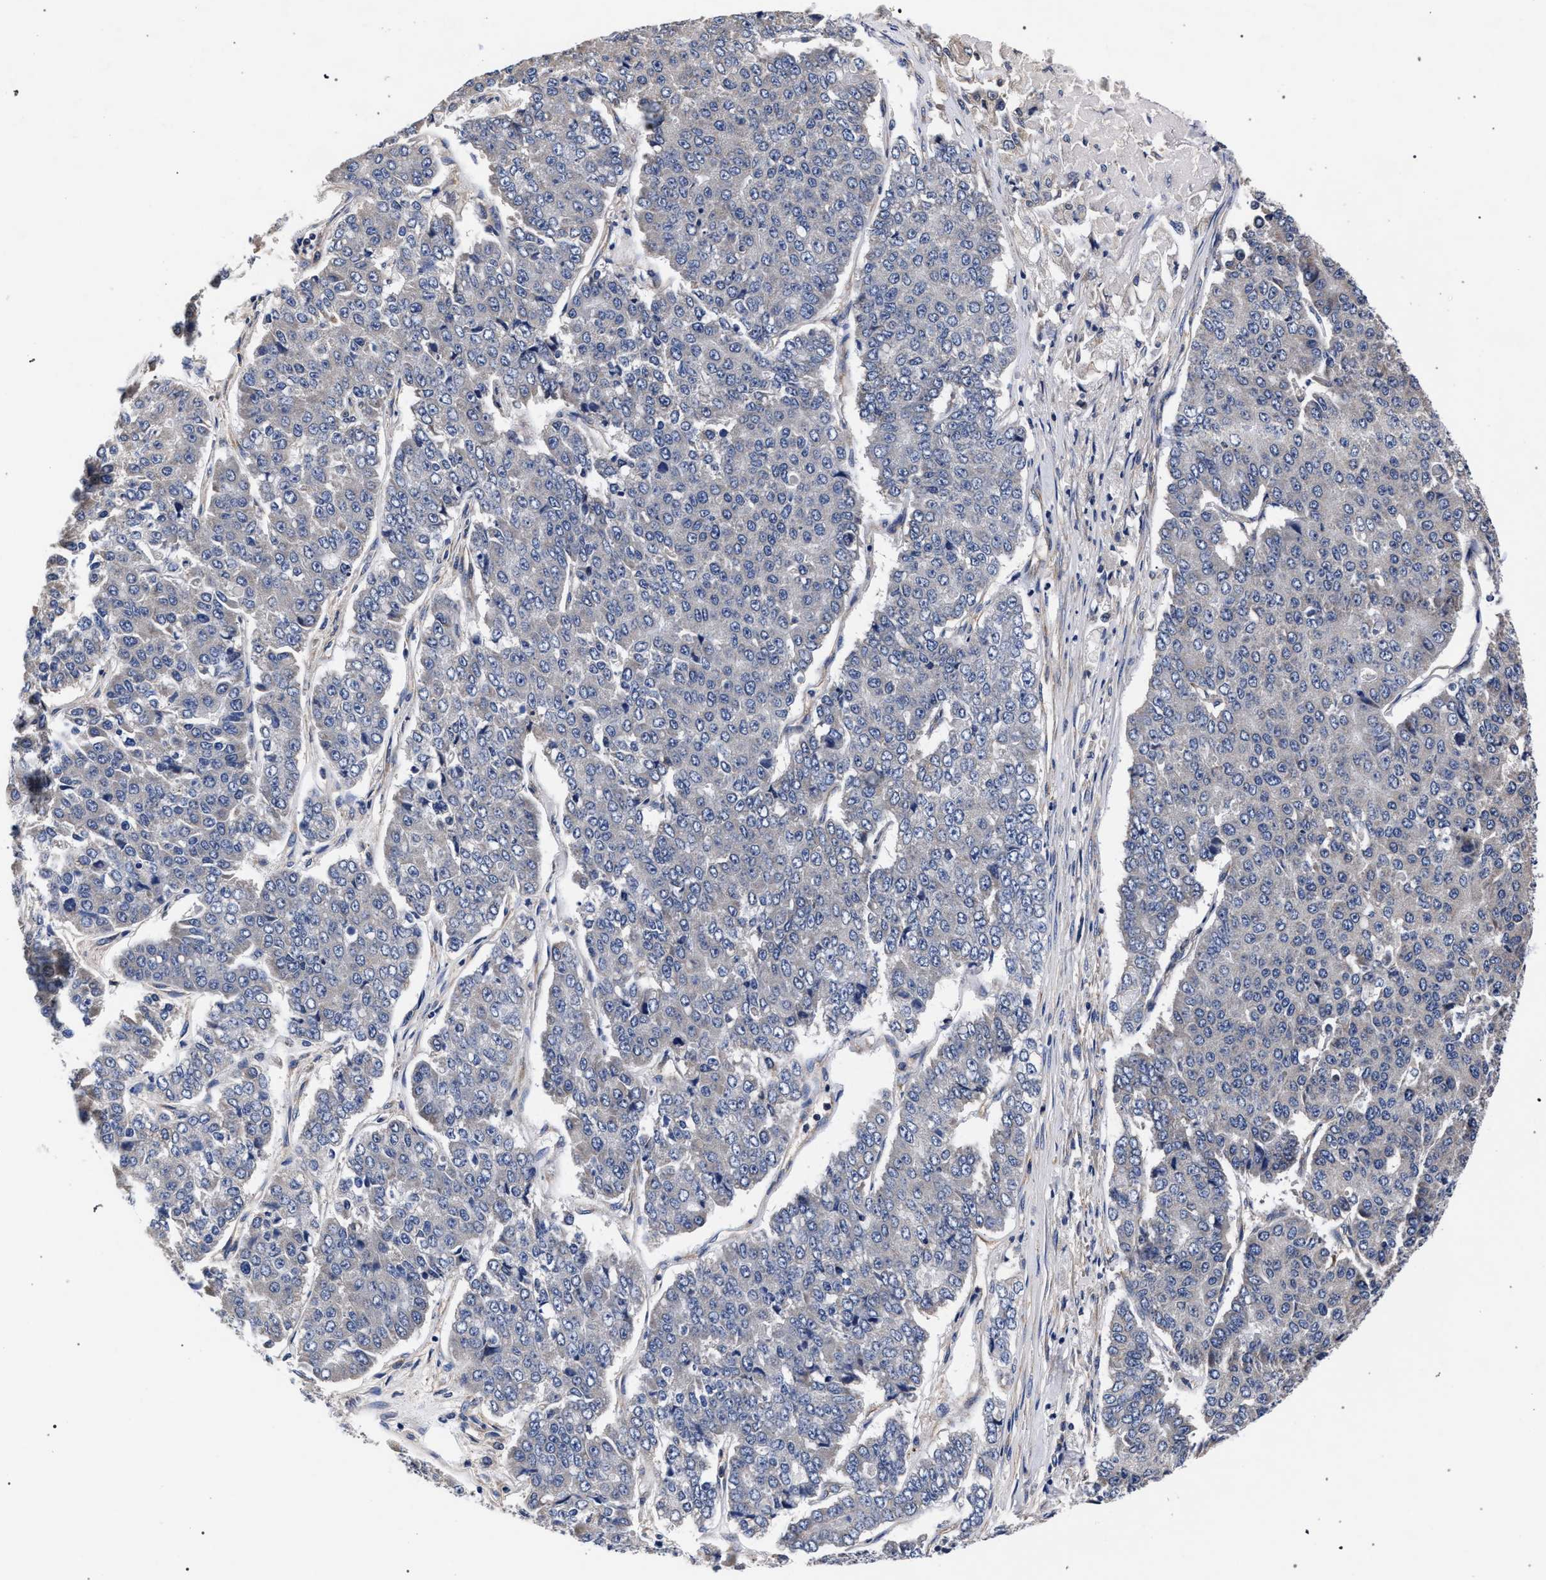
{"staining": {"intensity": "negative", "quantity": "none", "location": "none"}, "tissue": "pancreatic cancer", "cell_type": "Tumor cells", "image_type": "cancer", "snomed": [{"axis": "morphology", "description": "Adenocarcinoma, NOS"}, {"axis": "topography", "description": "Pancreas"}], "caption": "Immunohistochemistry (IHC) of pancreatic cancer (adenocarcinoma) reveals no positivity in tumor cells.", "gene": "CFAP95", "patient": {"sex": "male", "age": 50}}